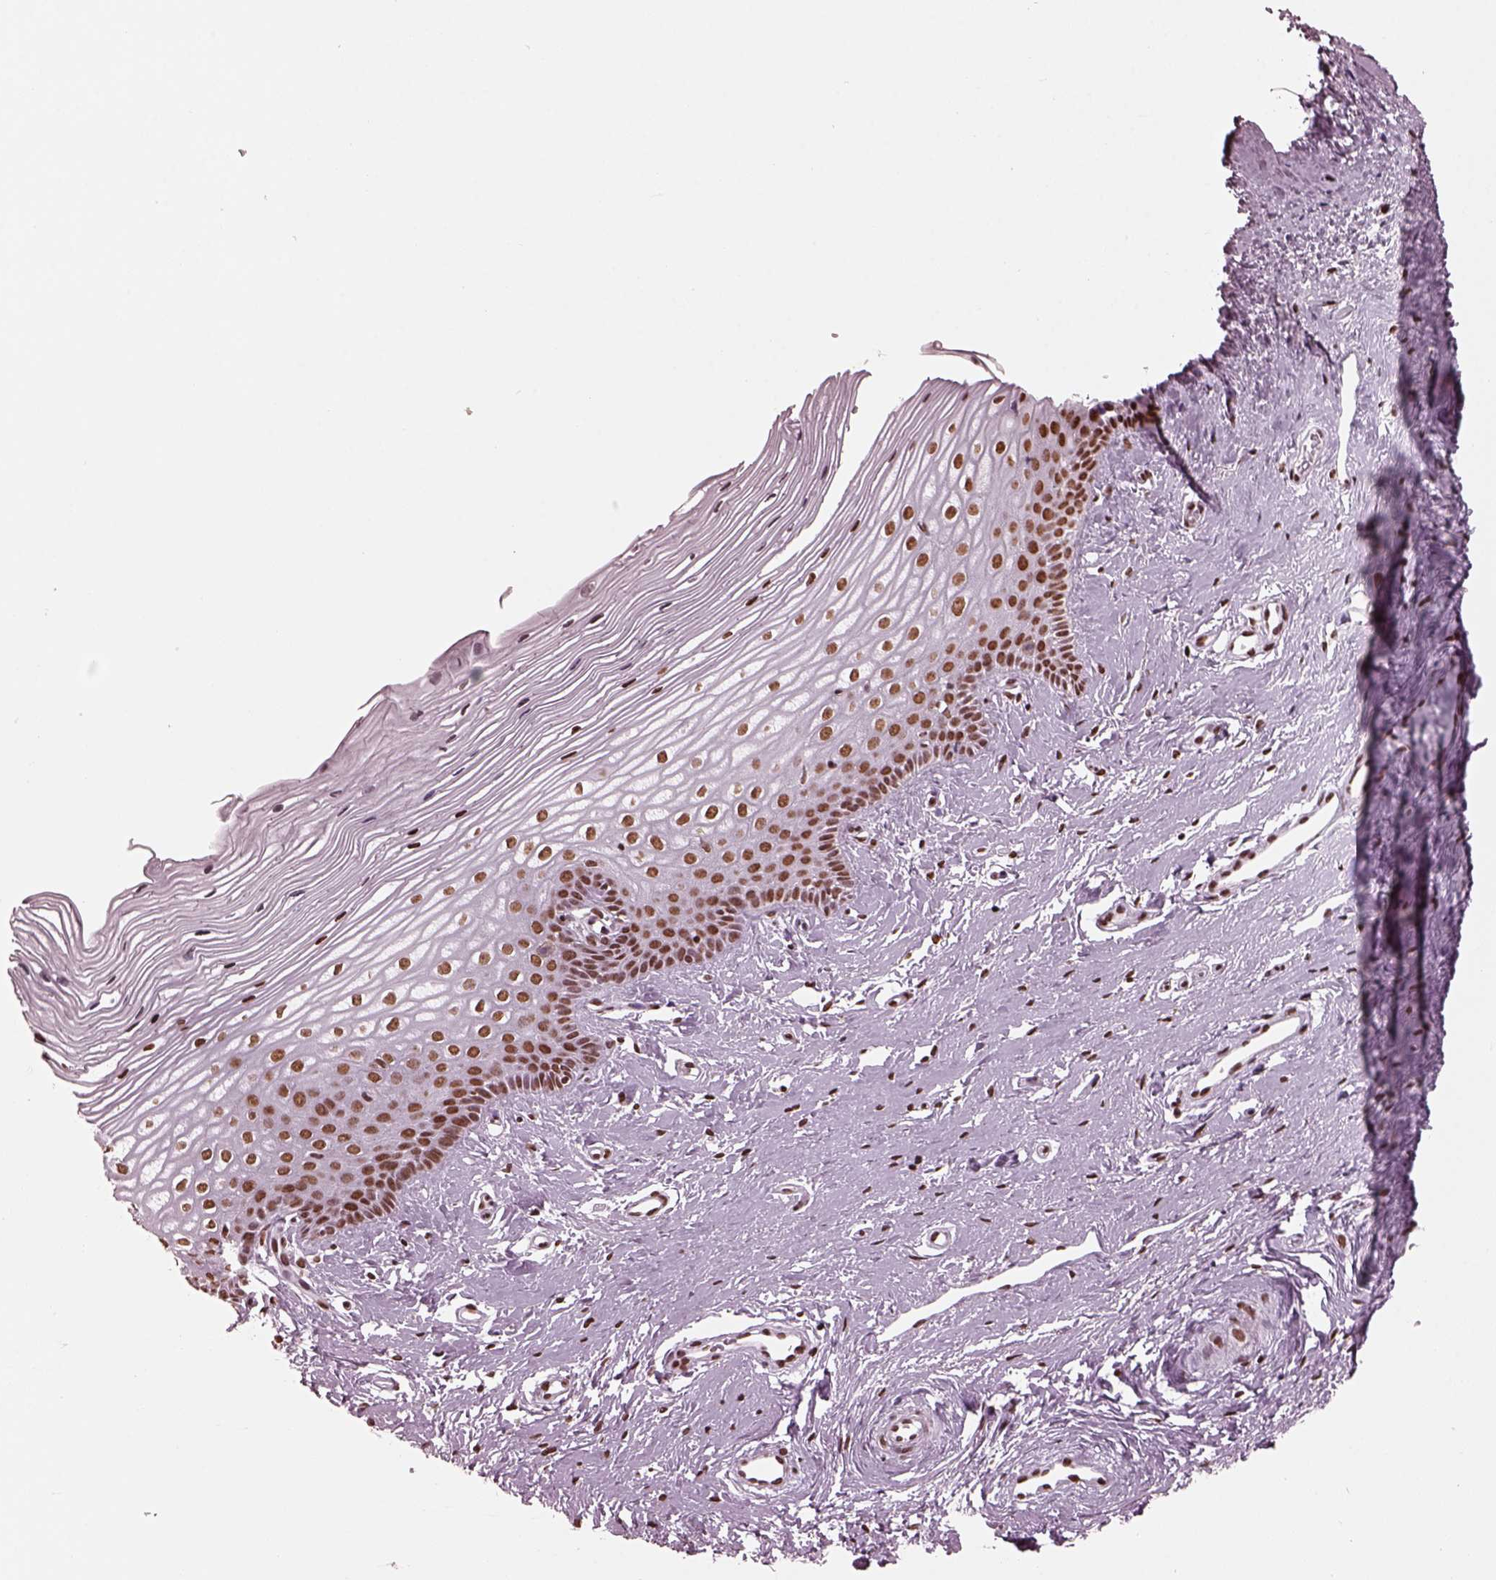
{"staining": {"intensity": "strong", "quantity": ">75%", "location": "nuclear"}, "tissue": "cervix", "cell_type": "Squamous epithelial cells", "image_type": "normal", "snomed": [{"axis": "morphology", "description": "Normal tissue, NOS"}, {"axis": "topography", "description": "Cervix"}], "caption": "Squamous epithelial cells exhibit high levels of strong nuclear expression in about >75% of cells in unremarkable human cervix.", "gene": "CBFA2T3", "patient": {"sex": "female", "age": 40}}